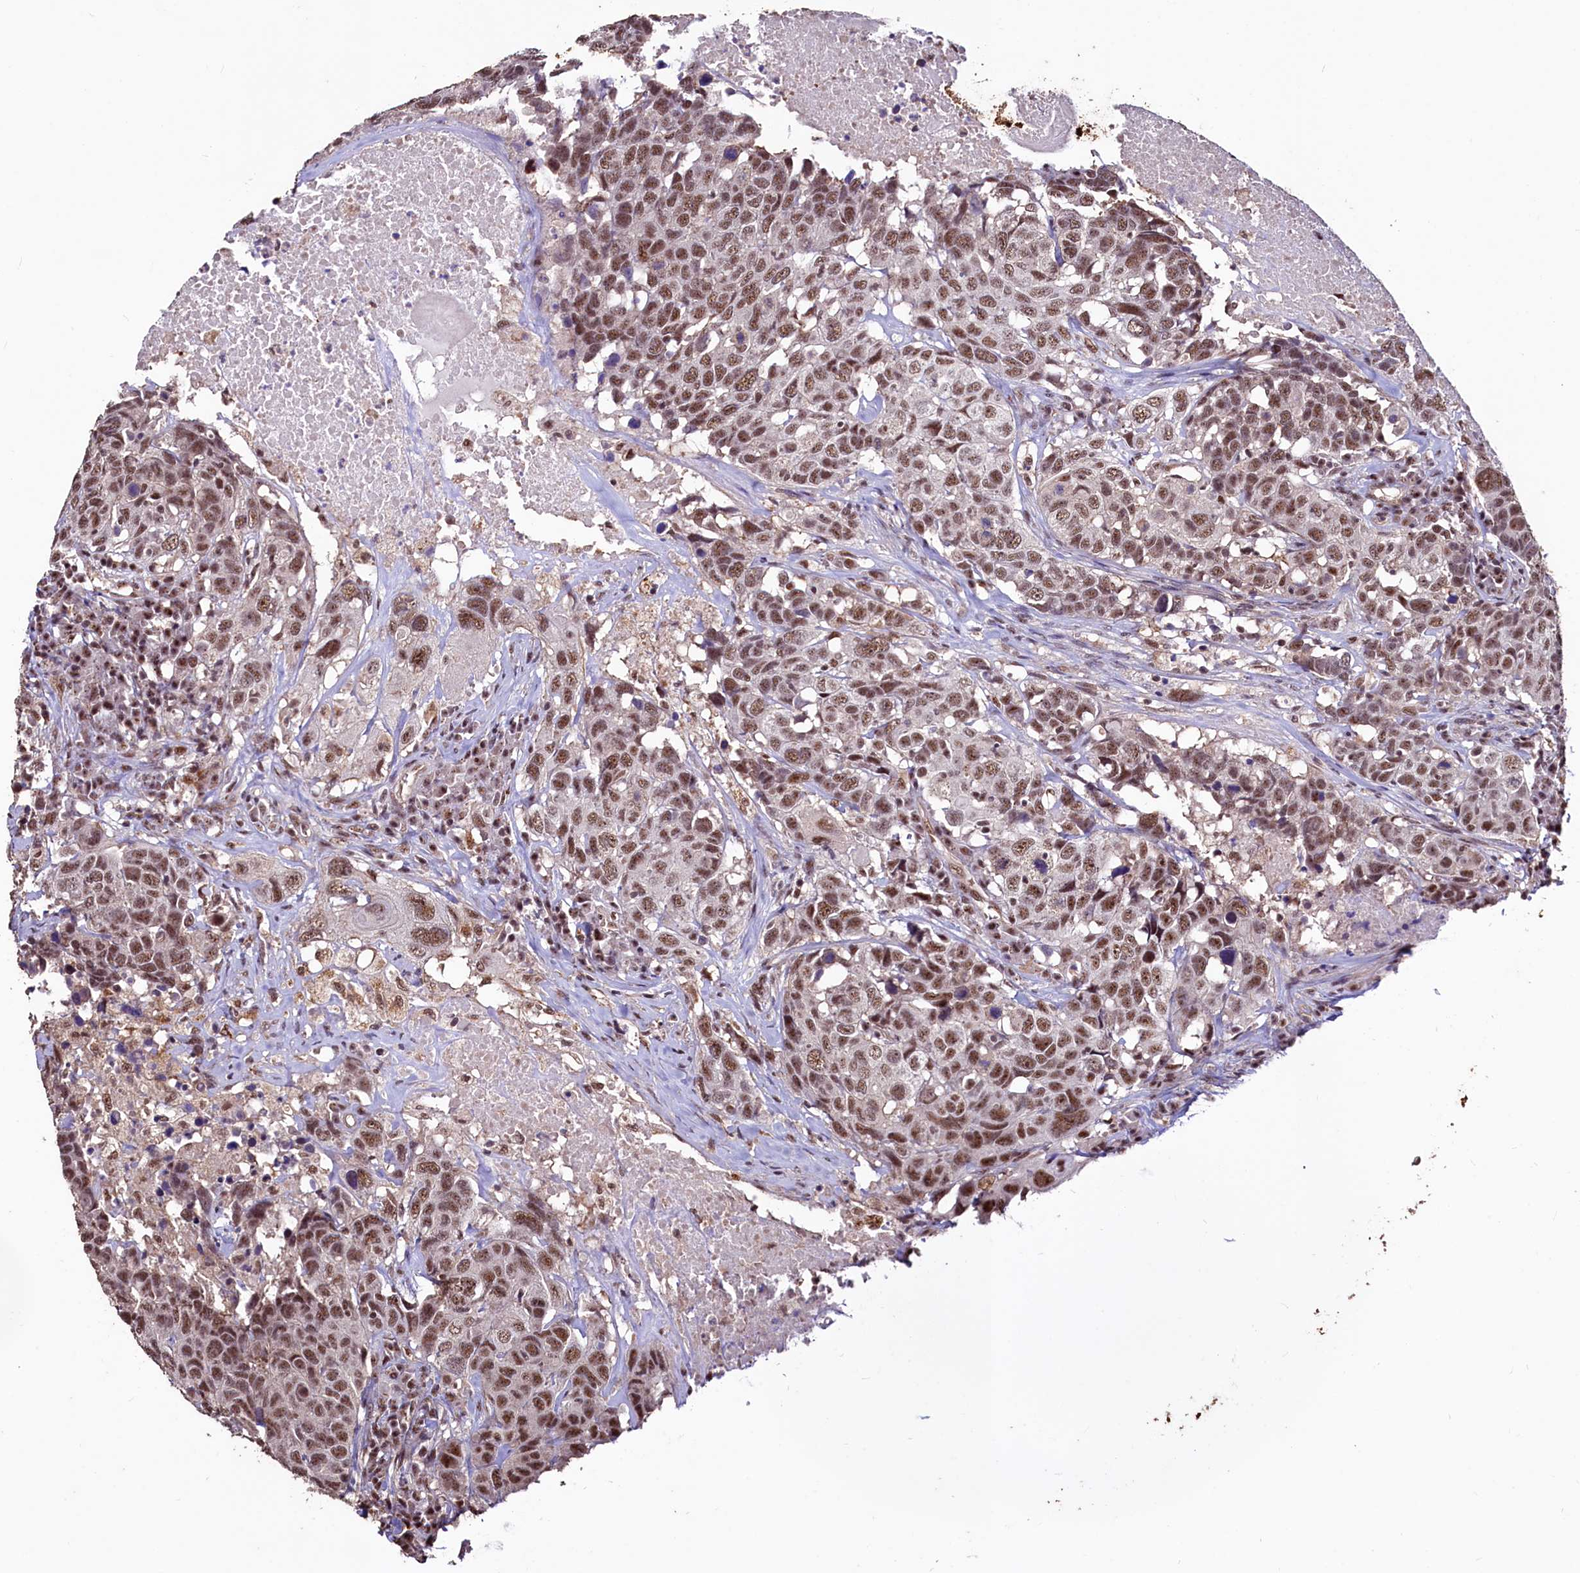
{"staining": {"intensity": "moderate", "quantity": ">75%", "location": "nuclear"}, "tissue": "head and neck cancer", "cell_type": "Tumor cells", "image_type": "cancer", "snomed": [{"axis": "morphology", "description": "Squamous cell carcinoma, NOS"}, {"axis": "topography", "description": "Head-Neck"}], "caption": "About >75% of tumor cells in human squamous cell carcinoma (head and neck) demonstrate moderate nuclear protein staining as visualized by brown immunohistochemical staining.", "gene": "SFSWAP", "patient": {"sex": "male", "age": 66}}